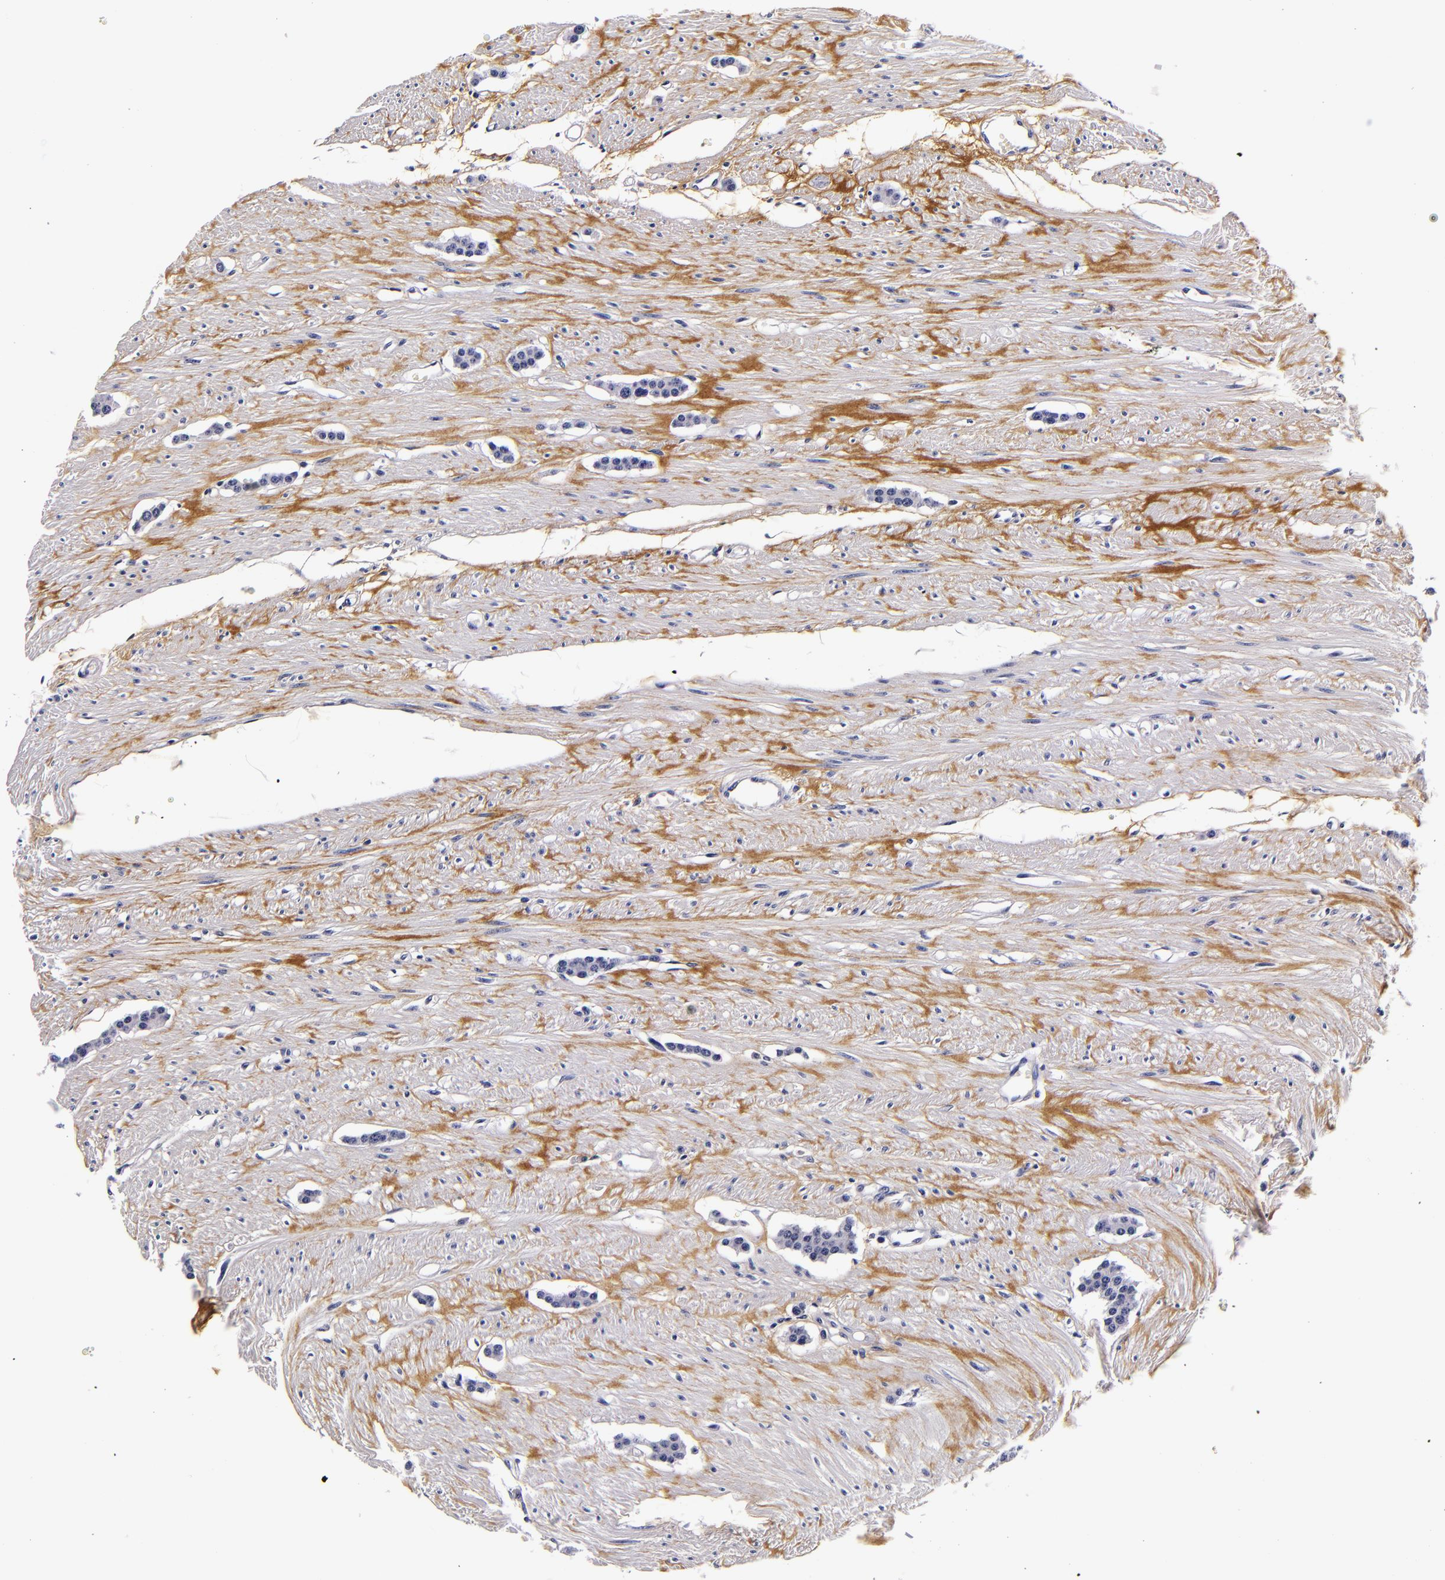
{"staining": {"intensity": "negative", "quantity": "none", "location": "none"}, "tissue": "carcinoid", "cell_type": "Tumor cells", "image_type": "cancer", "snomed": [{"axis": "morphology", "description": "Carcinoid, malignant, NOS"}, {"axis": "topography", "description": "Small intestine"}], "caption": "This is a micrograph of immunohistochemistry staining of malignant carcinoid, which shows no expression in tumor cells.", "gene": "FBN1", "patient": {"sex": "male", "age": 60}}